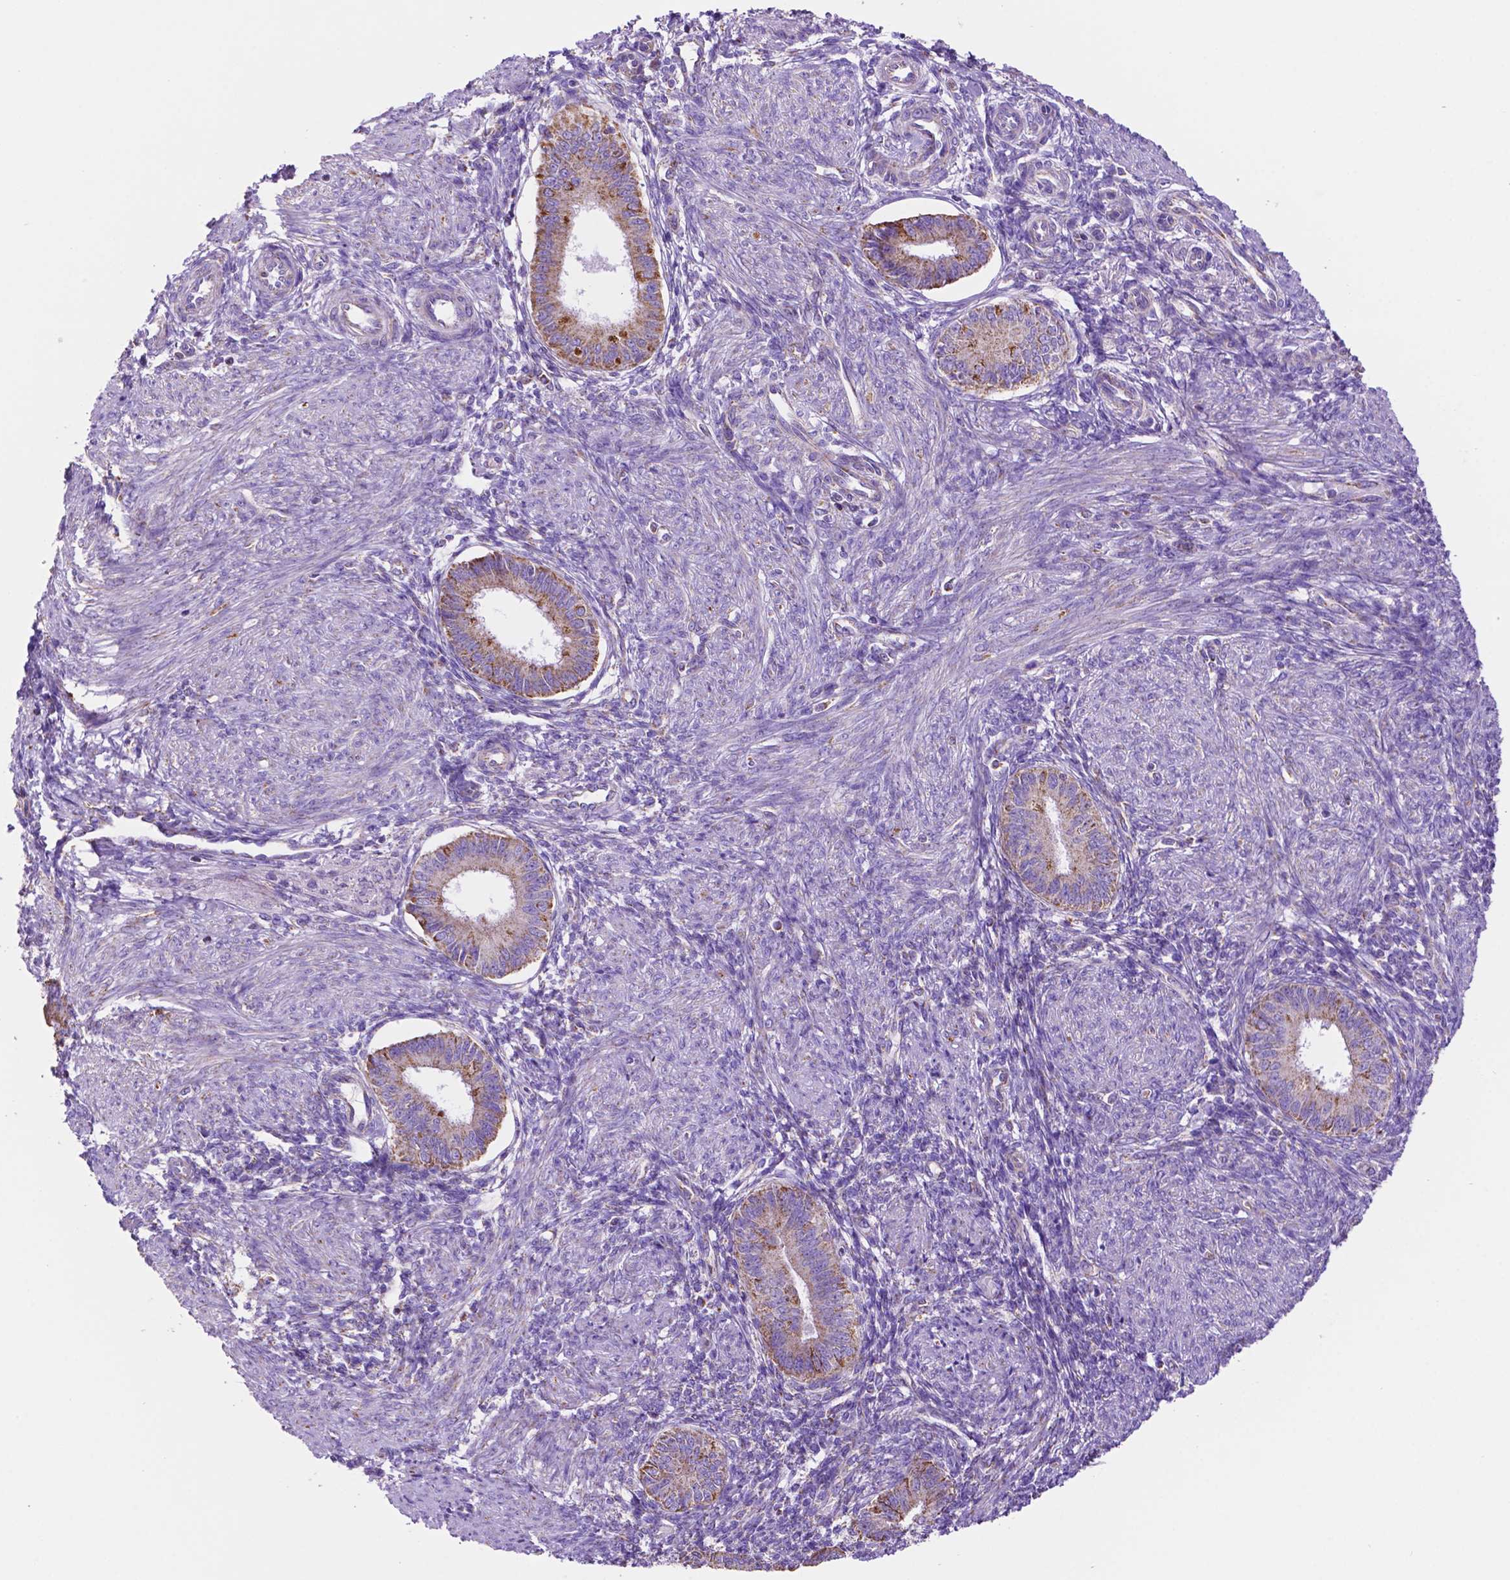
{"staining": {"intensity": "negative", "quantity": "none", "location": "none"}, "tissue": "endometrium", "cell_type": "Cells in endometrial stroma", "image_type": "normal", "snomed": [{"axis": "morphology", "description": "Normal tissue, NOS"}, {"axis": "topography", "description": "Endometrium"}], "caption": "High magnification brightfield microscopy of benign endometrium stained with DAB (brown) and counterstained with hematoxylin (blue): cells in endometrial stroma show no significant staining.", "gene": "GDPD5", "patient": {"sex": "female", "age": 39}}